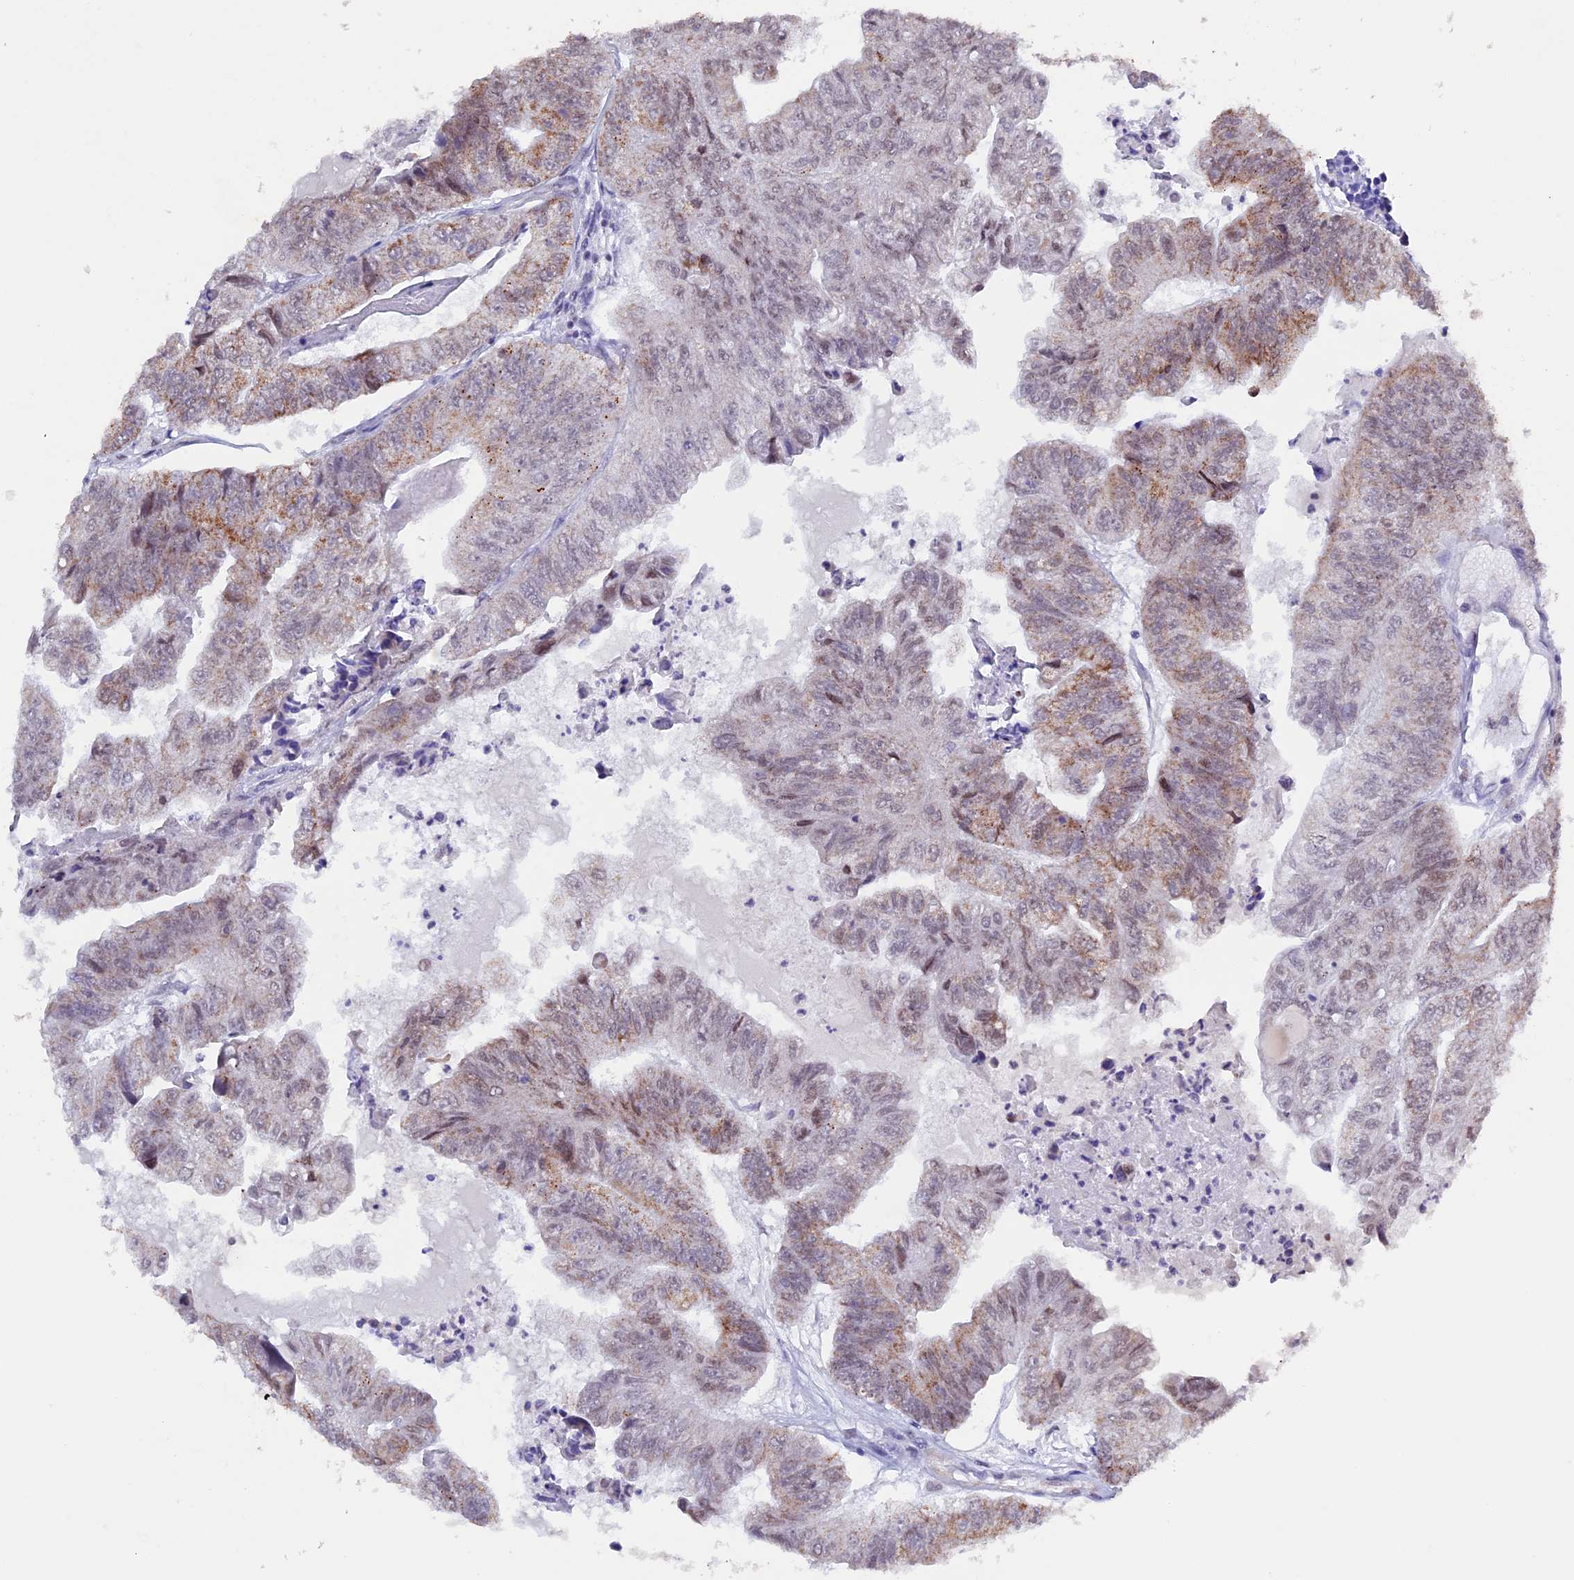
{"staining": {"intensity": "moderate", "quantity": "25%-75%", "location": "cytoplasmic/membranous"}, "tissue": "colorectal cancer", "cell_type": "Tumor cells", "image_type": "cancer", "snomed": [{"axis": "morphology", "description": "Adenocarcinoma, NOS"}, {"axis": "topography", "description": "Colon"}], "caption": "Immunohistochemistry (IHC) micrograph of colorectal cancer stained for a protein (brown), which shows medium levels of moderate cytoplasmic/membranous staining in approximately 25%-75% of tumor cells.", "gene": "TFAM", "patient": {"sex": "female", "age": 67}}